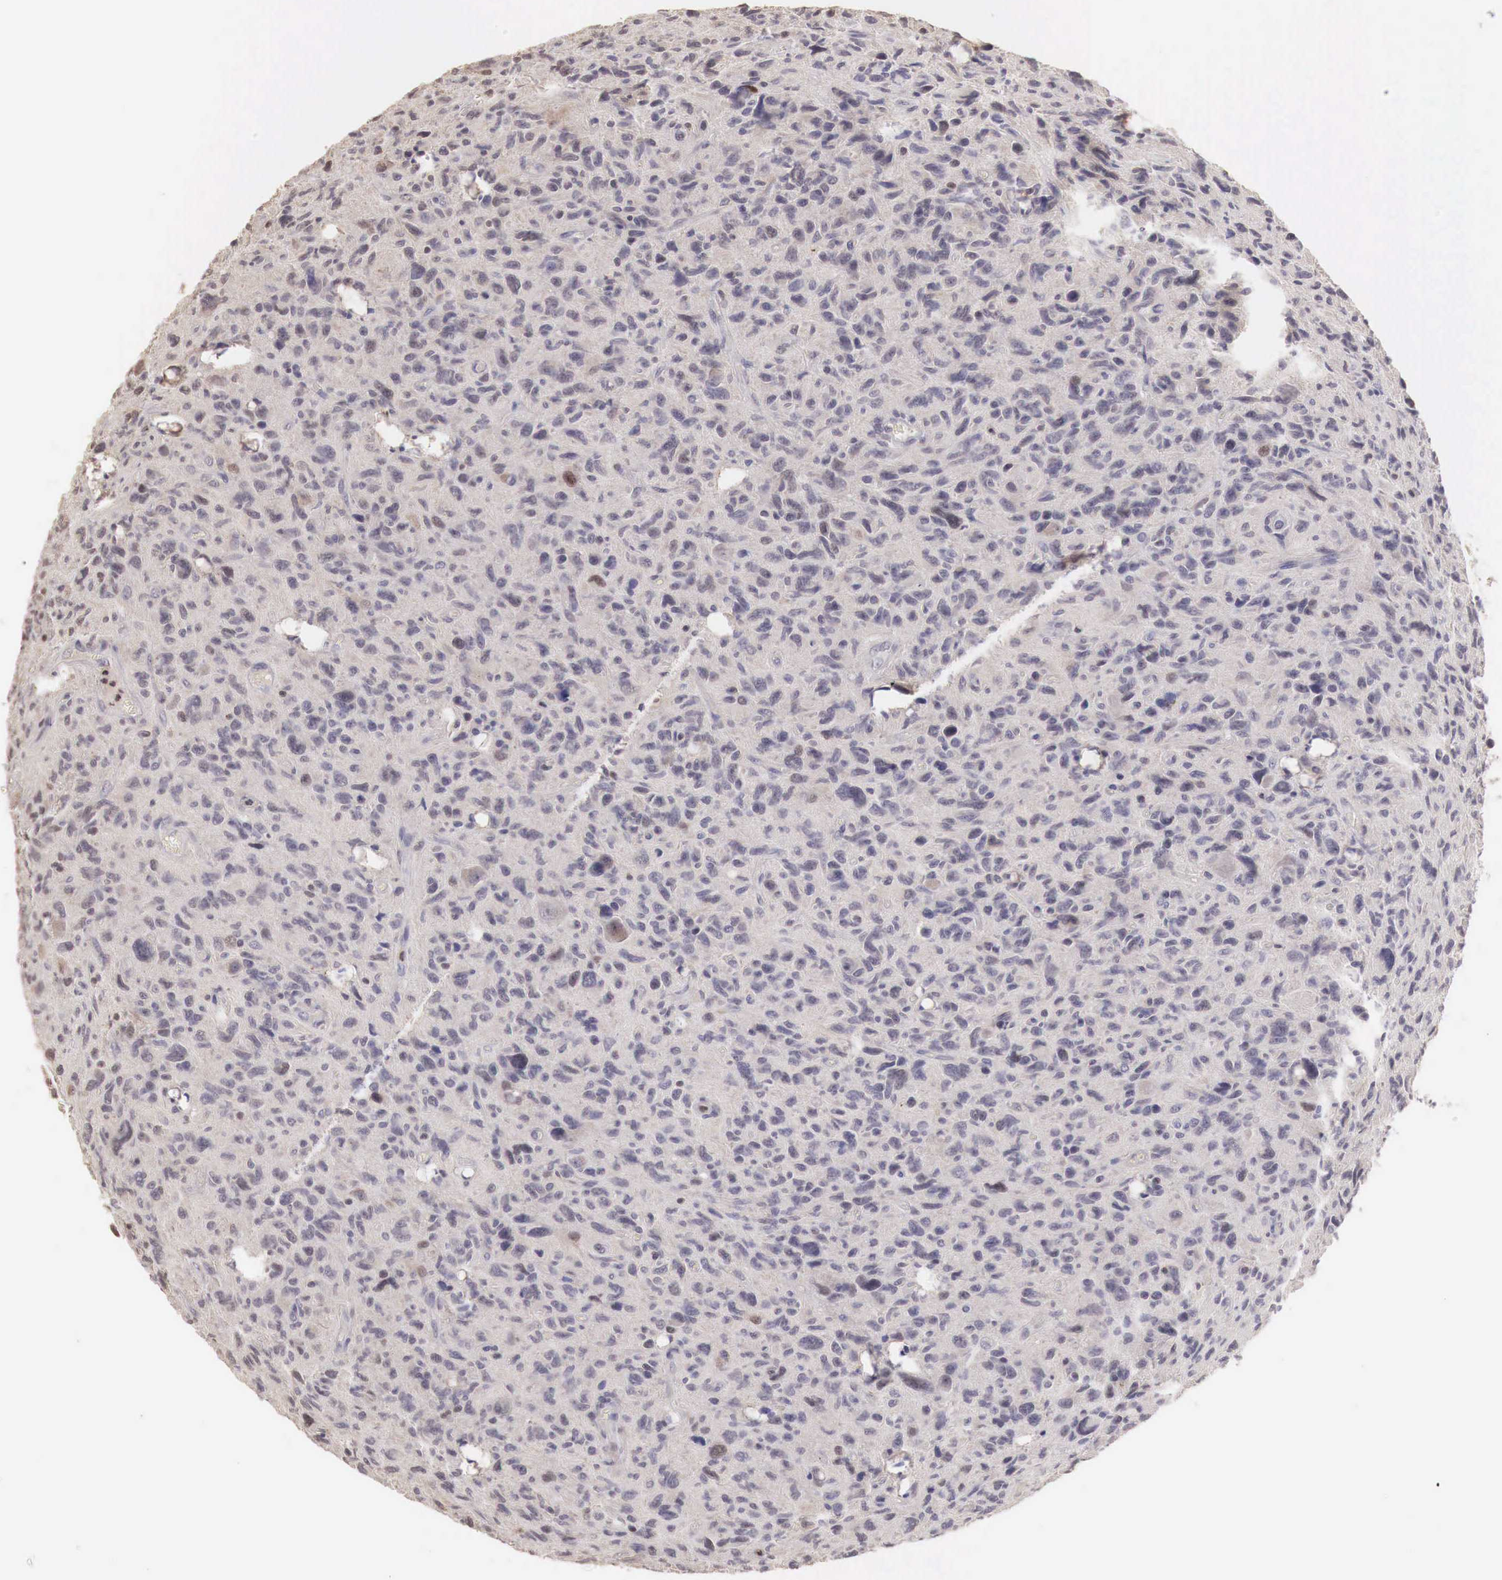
{"staining": {"intensity": "negative", "quantity": "none", "location": "none"}, "tissue": "glioma", "cell_type": "Tumor cells", "image_type": "cancer", "snomed": [{"axis": "morphology", "description": "Glioma, malignant, High grade"}, {"axis": "topography", "description": "Brain"}], "caption": "There is no significant expression in tumor cells of malignant glioma (high-grade). (Stains: DAB IHC with hematoxylin counter stain, Microscopy: brightfield microscopy at high magnification).", "gene": "TBC1D9", "patient": {"sex": "female", "age": 60}}